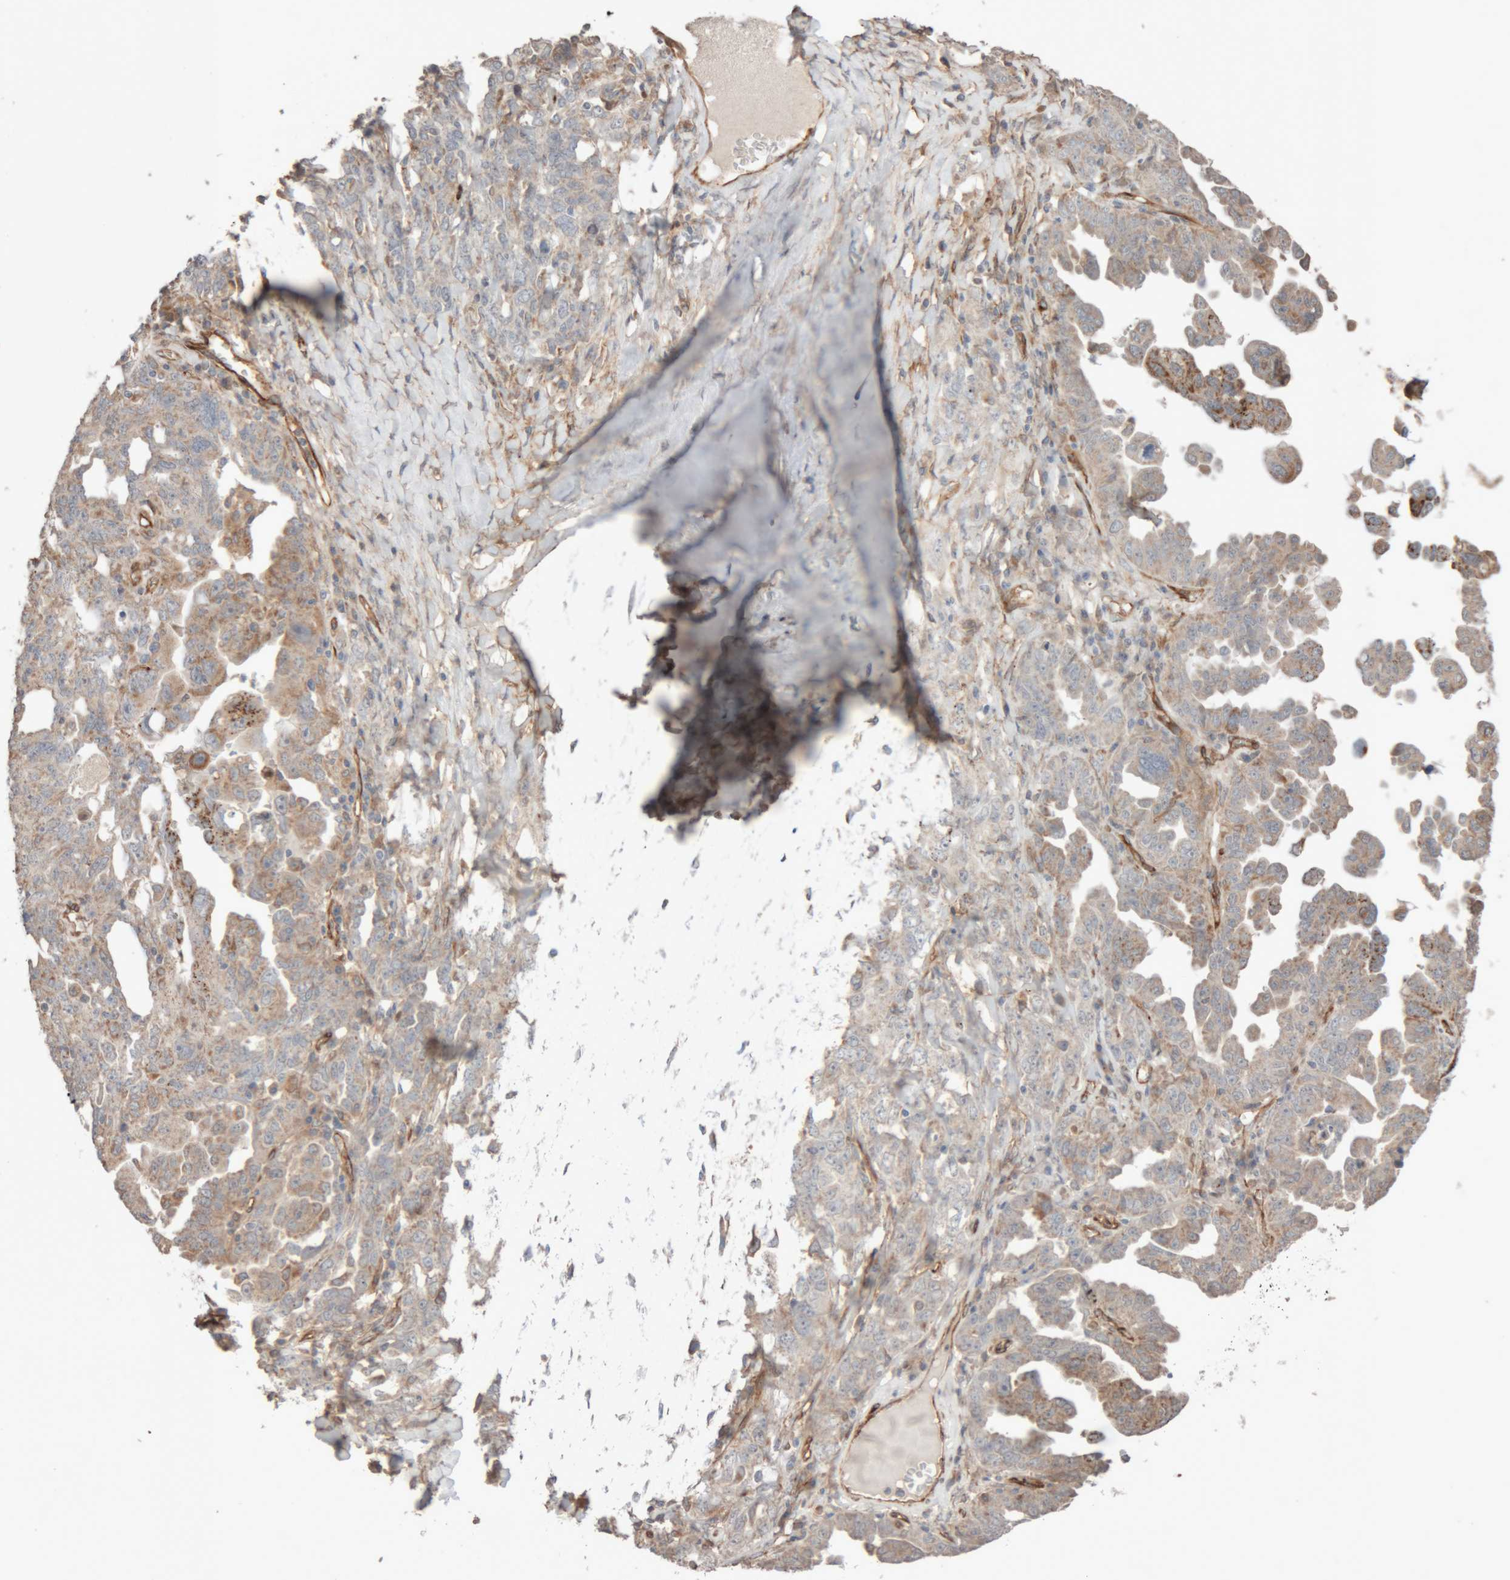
{"staining": {"intensity": "moderate", "quantity": "25%-75%", "location": "cytoplasmic/membranous"}, "tissue": "ovarian cancer", "cell_type": "Tumor cells", "image_type": "cancer", "snomed": [{"axis": "morphology", "description": "Carcinoma, endometroid"}, {"axis": "topography", "description": "Ovary"}], "caption": "Human ovarian cancer (endometroid carcinoma) stained for a protein (brown) shows moderate cytoplasmic/membranous positive positivity in approximately 25%-75% of tumor cells.", "gene": "RAB32", "patient": {"sex": "female", "age": 62}}